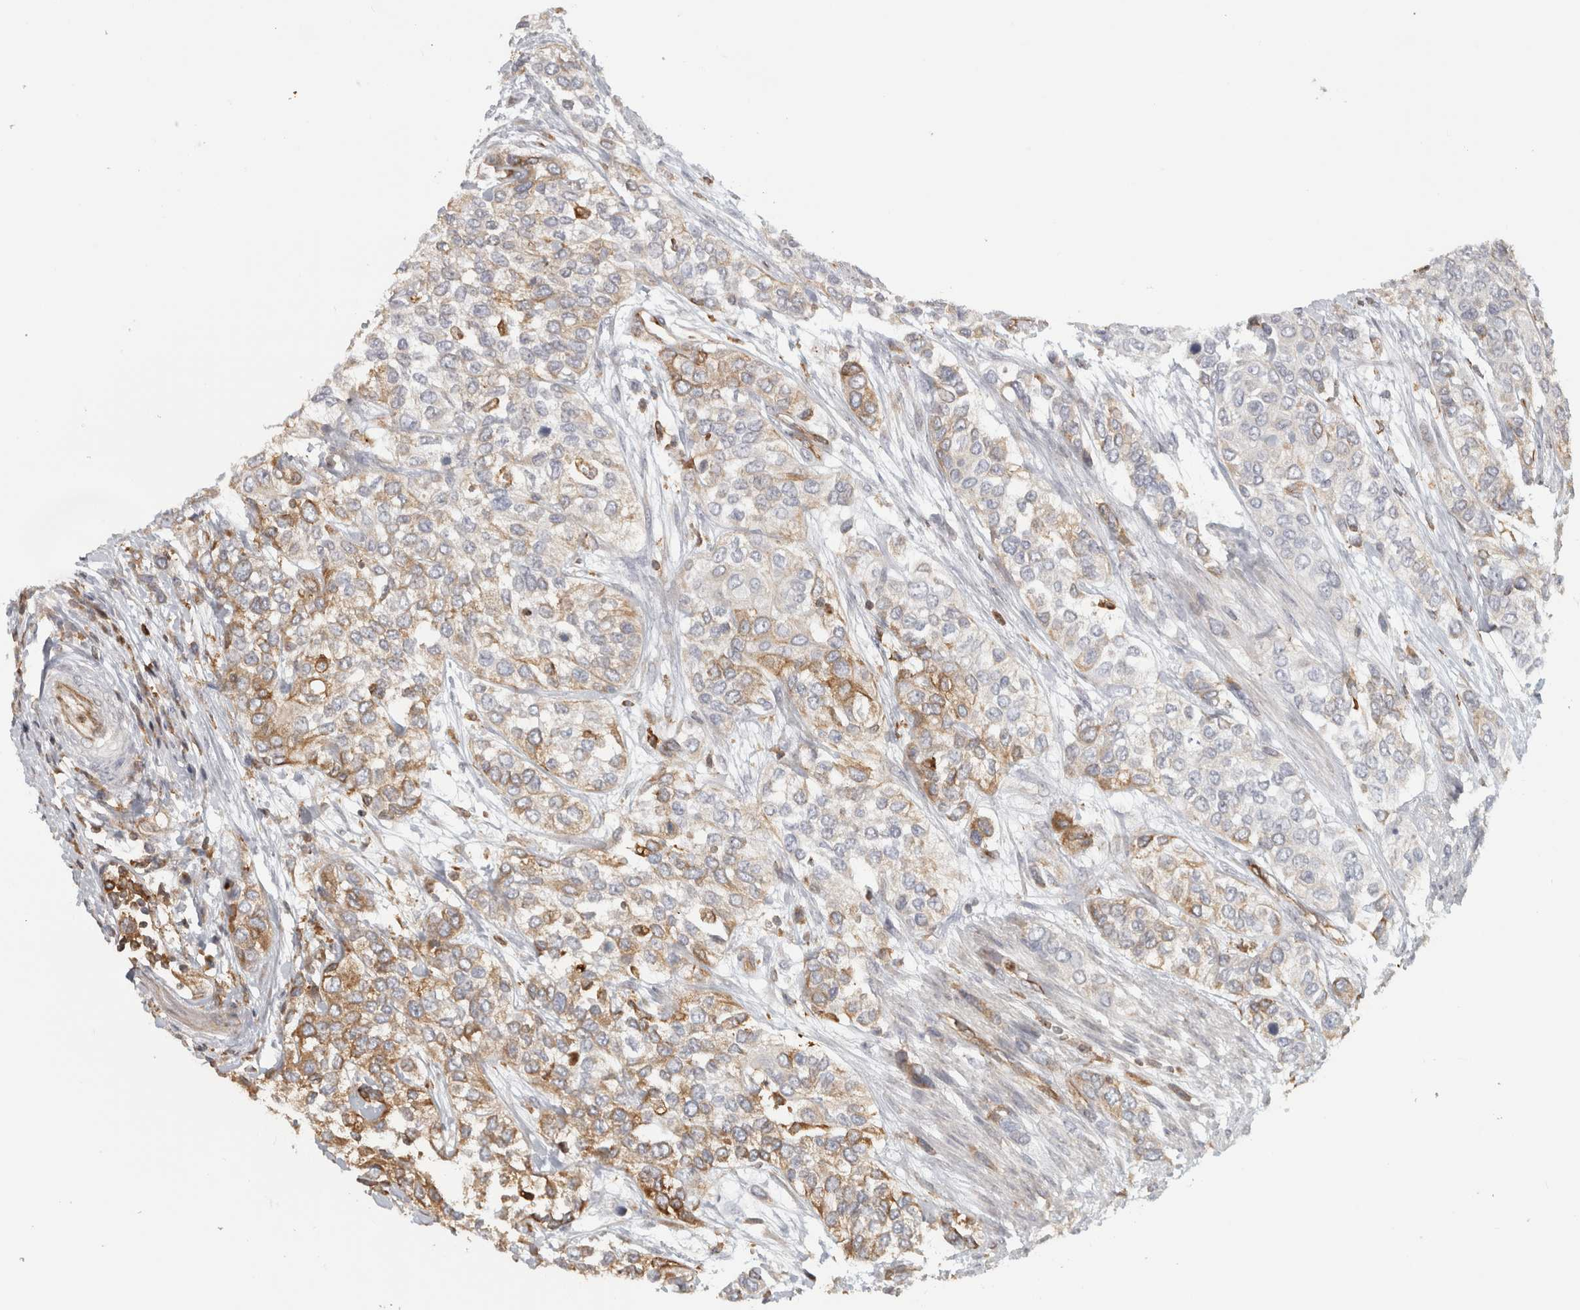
{"staining": {"intensity": "moderate", "quantity": "<25%", "location": "cytoplasmic/membranous"}, "tissue": "urothelial cancer", "cell_type": "Tumor cells", "image_type": "cancer", "snomed": [{"axis": "morphology", "description": "Urothelial carcinoma, High grade"}, {"axis": "topography", "description": "Urinary bladder"}], "caption": "Urothelial carcinoma (high-grade) stained for a protein (brown) displays moderate cytoplasmic/membranous positive positivity in approximately <25% of tumor cells.", "gene": "HLA-E", "patient": {"sex": "female", "age": 56}}